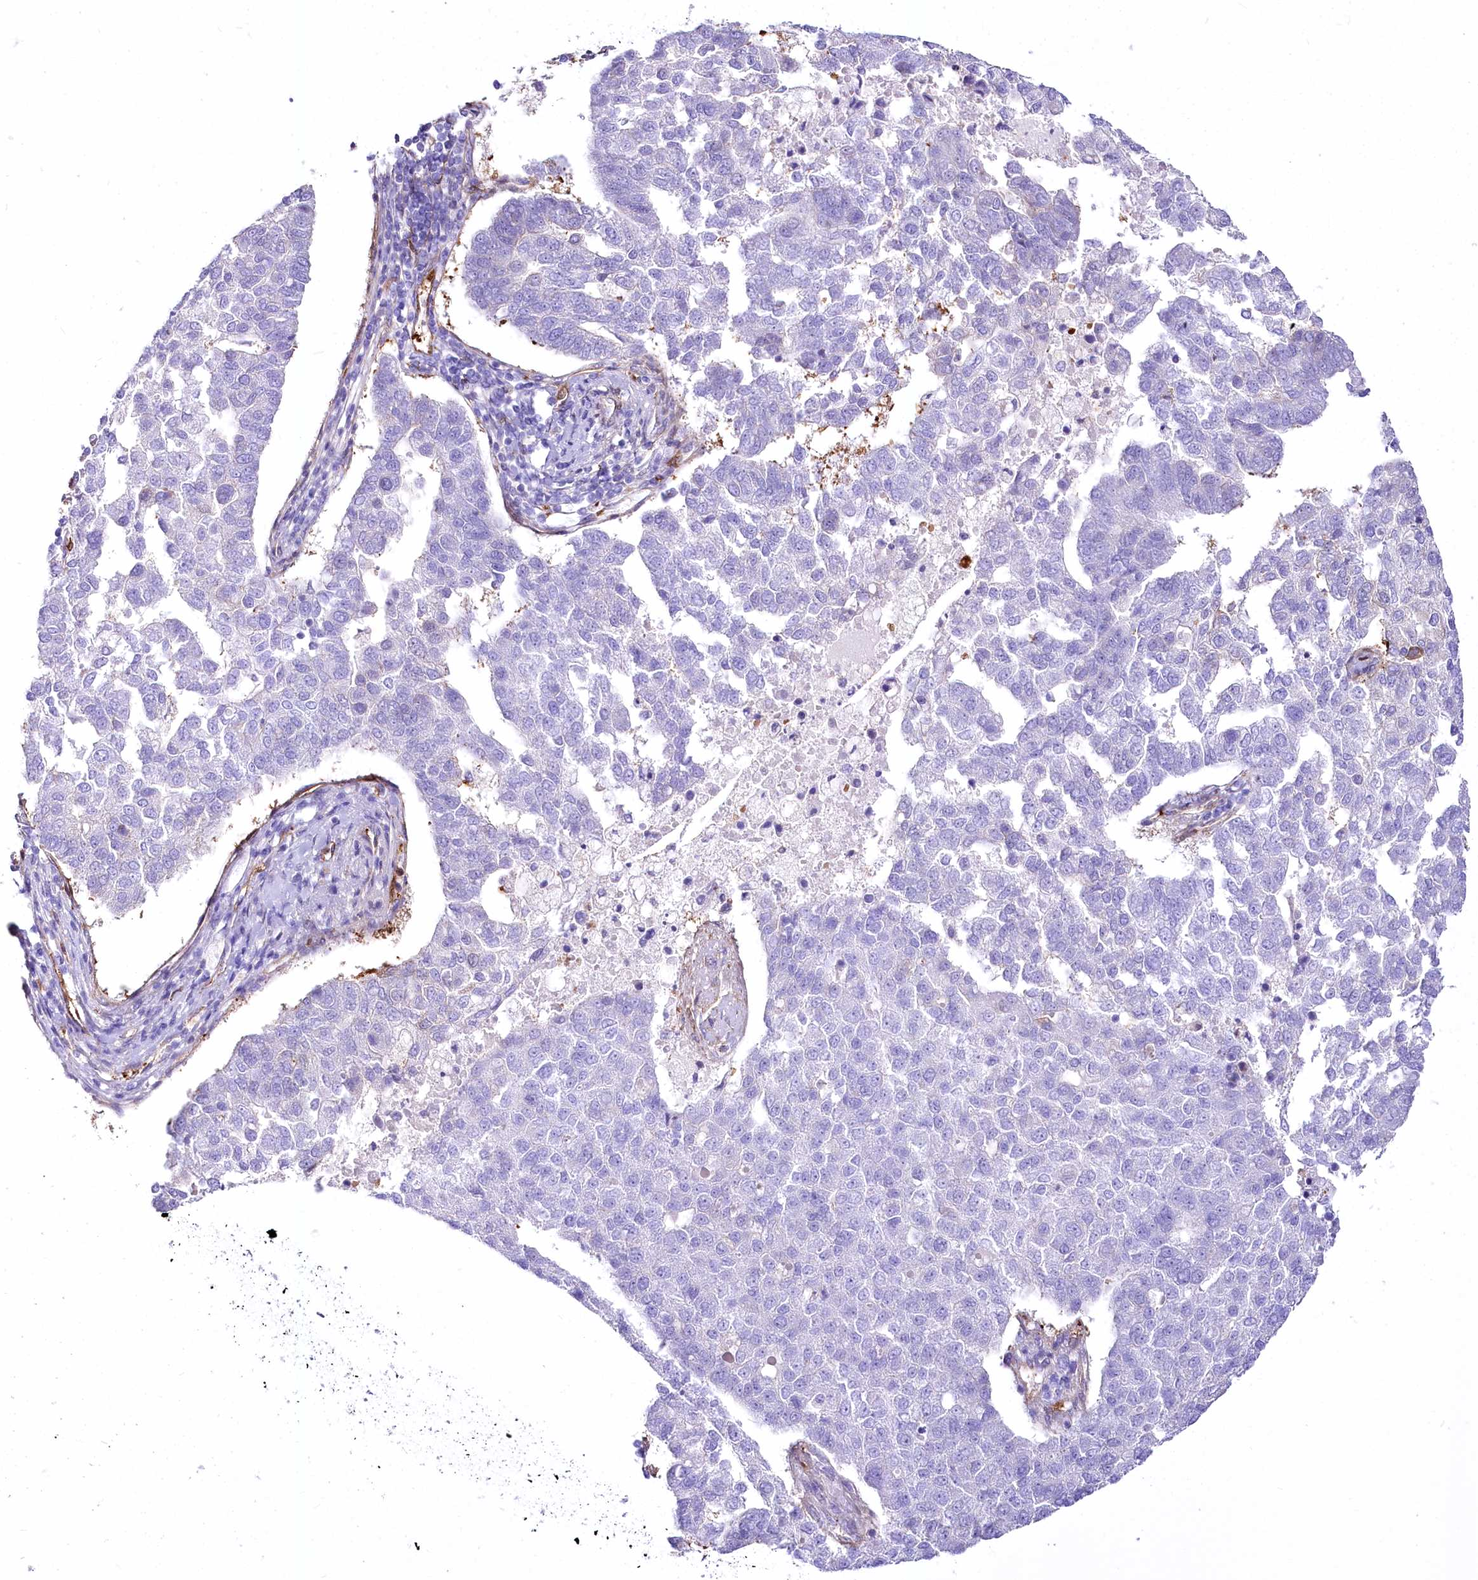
{"staining": {"intensity": "negative", "quantity": "none", "location": "none"}, "tissue": "pancreatic cancer", "cell_type": "Tumor cells", "image_type": "cancer", "snomed": [{"axis": "morphology", "description": "Adenocarcinoma, NOS"}, {"axis": "topography", "description": "Pancreas"}], "caption": "Tumor cells are negative for brown protein staining in pancreatic cancer. (DAB (3,3'-diaminobenzidine) immunohistochemistry with hematoxylin counter stain).", "gene": "PTMS", "patient": {"sex": "female", "age": 61}}